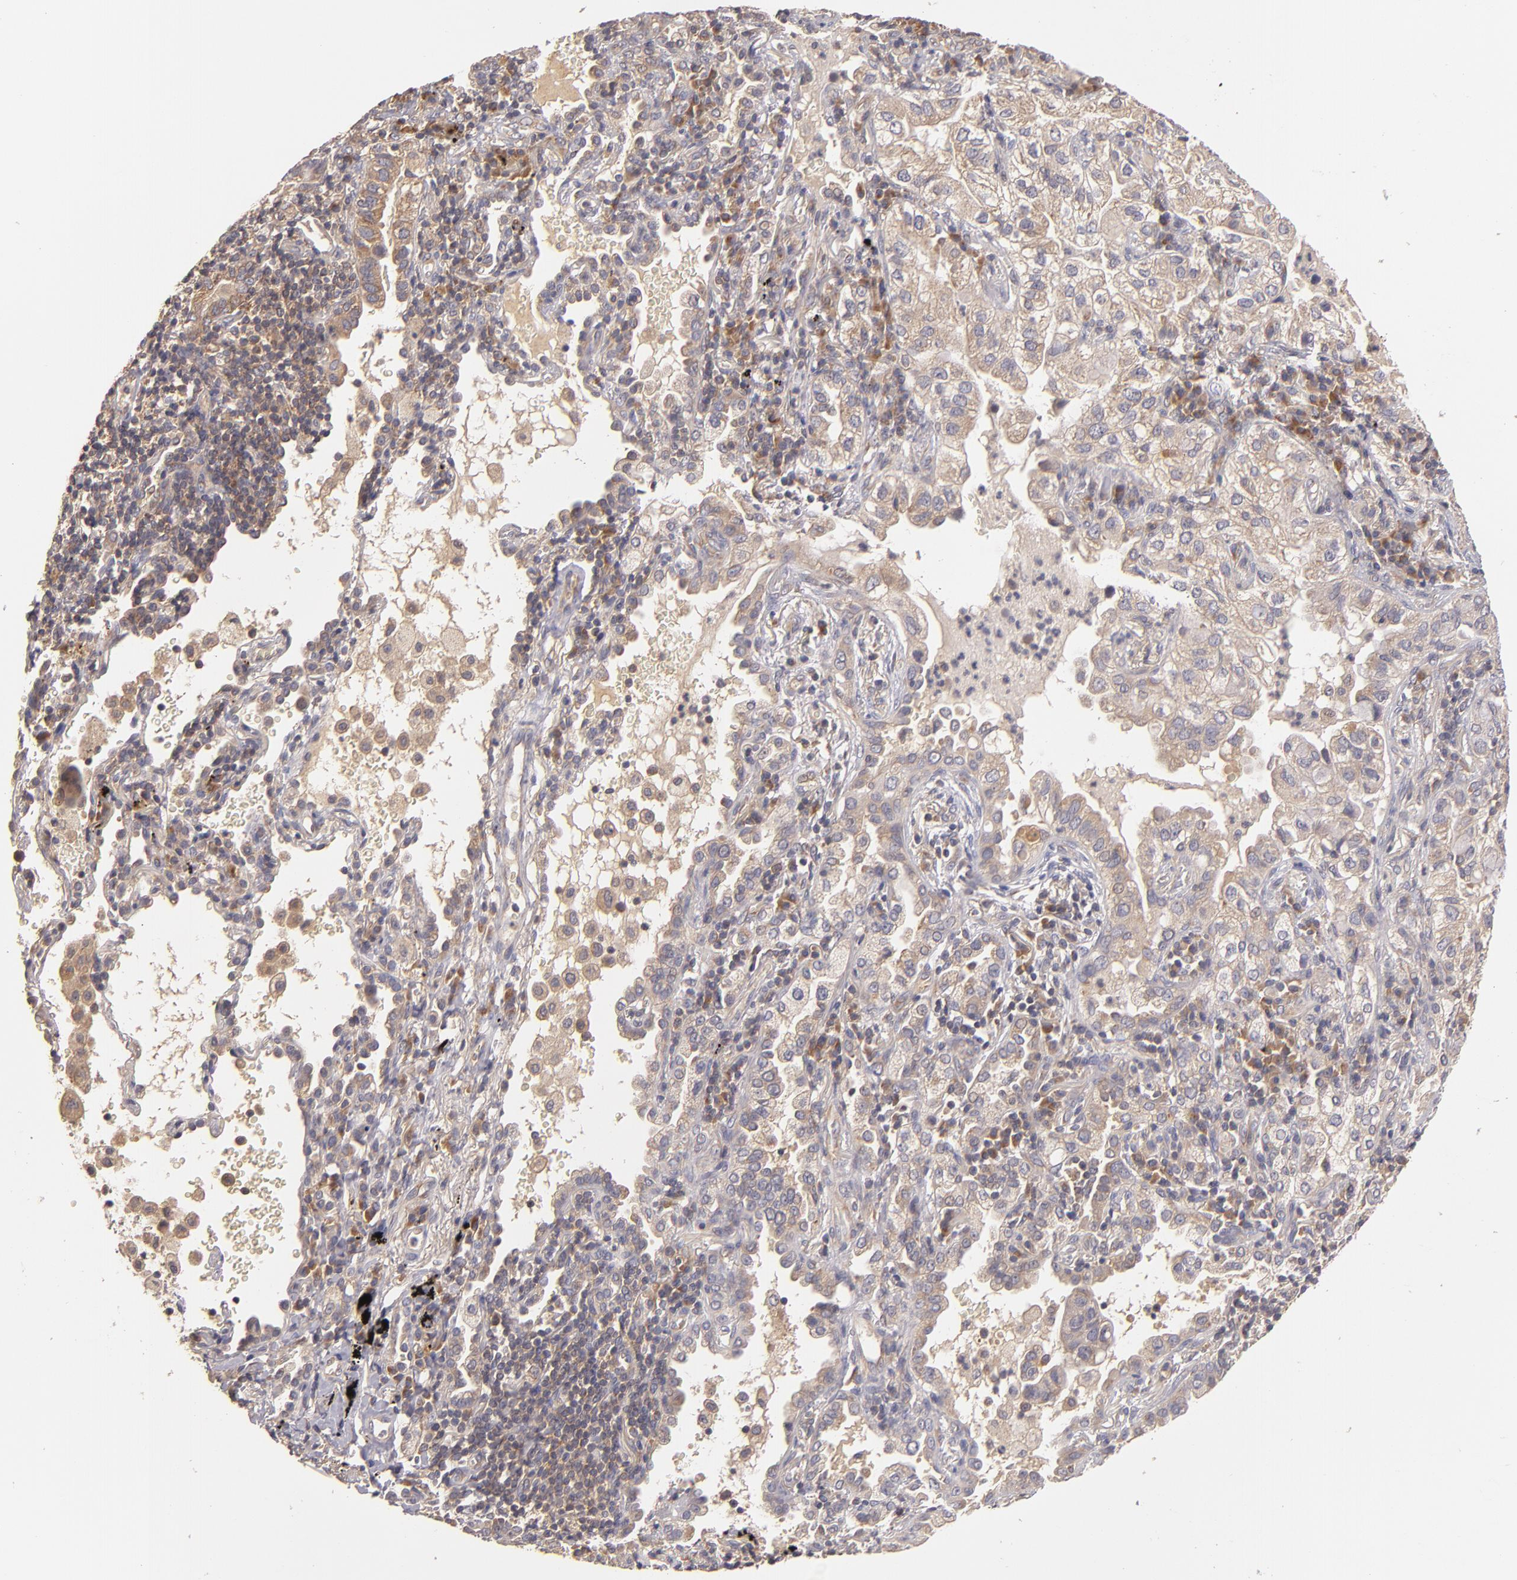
{"staining": {"intensity": "moderate", "quantity": ">75%", "location": "cytoplasmic/membranous"}, "tissue": "lung cancer", "cell_type": "Tumor cells", "image_type": "cancer", "snomed": [{"axis": "morphology", "description": "Adenocarcinoma, NOS"}, {"axis": "topography", "description": "Lung"}], "caption": "Tumor cells reveal medium levels of moderate cytoplasmic/membranous staining in approximately >75% of cells in human lung adenocarcinoma.", "gene": "UPF3B", "patient": {"sex": "female", "age": 50}}